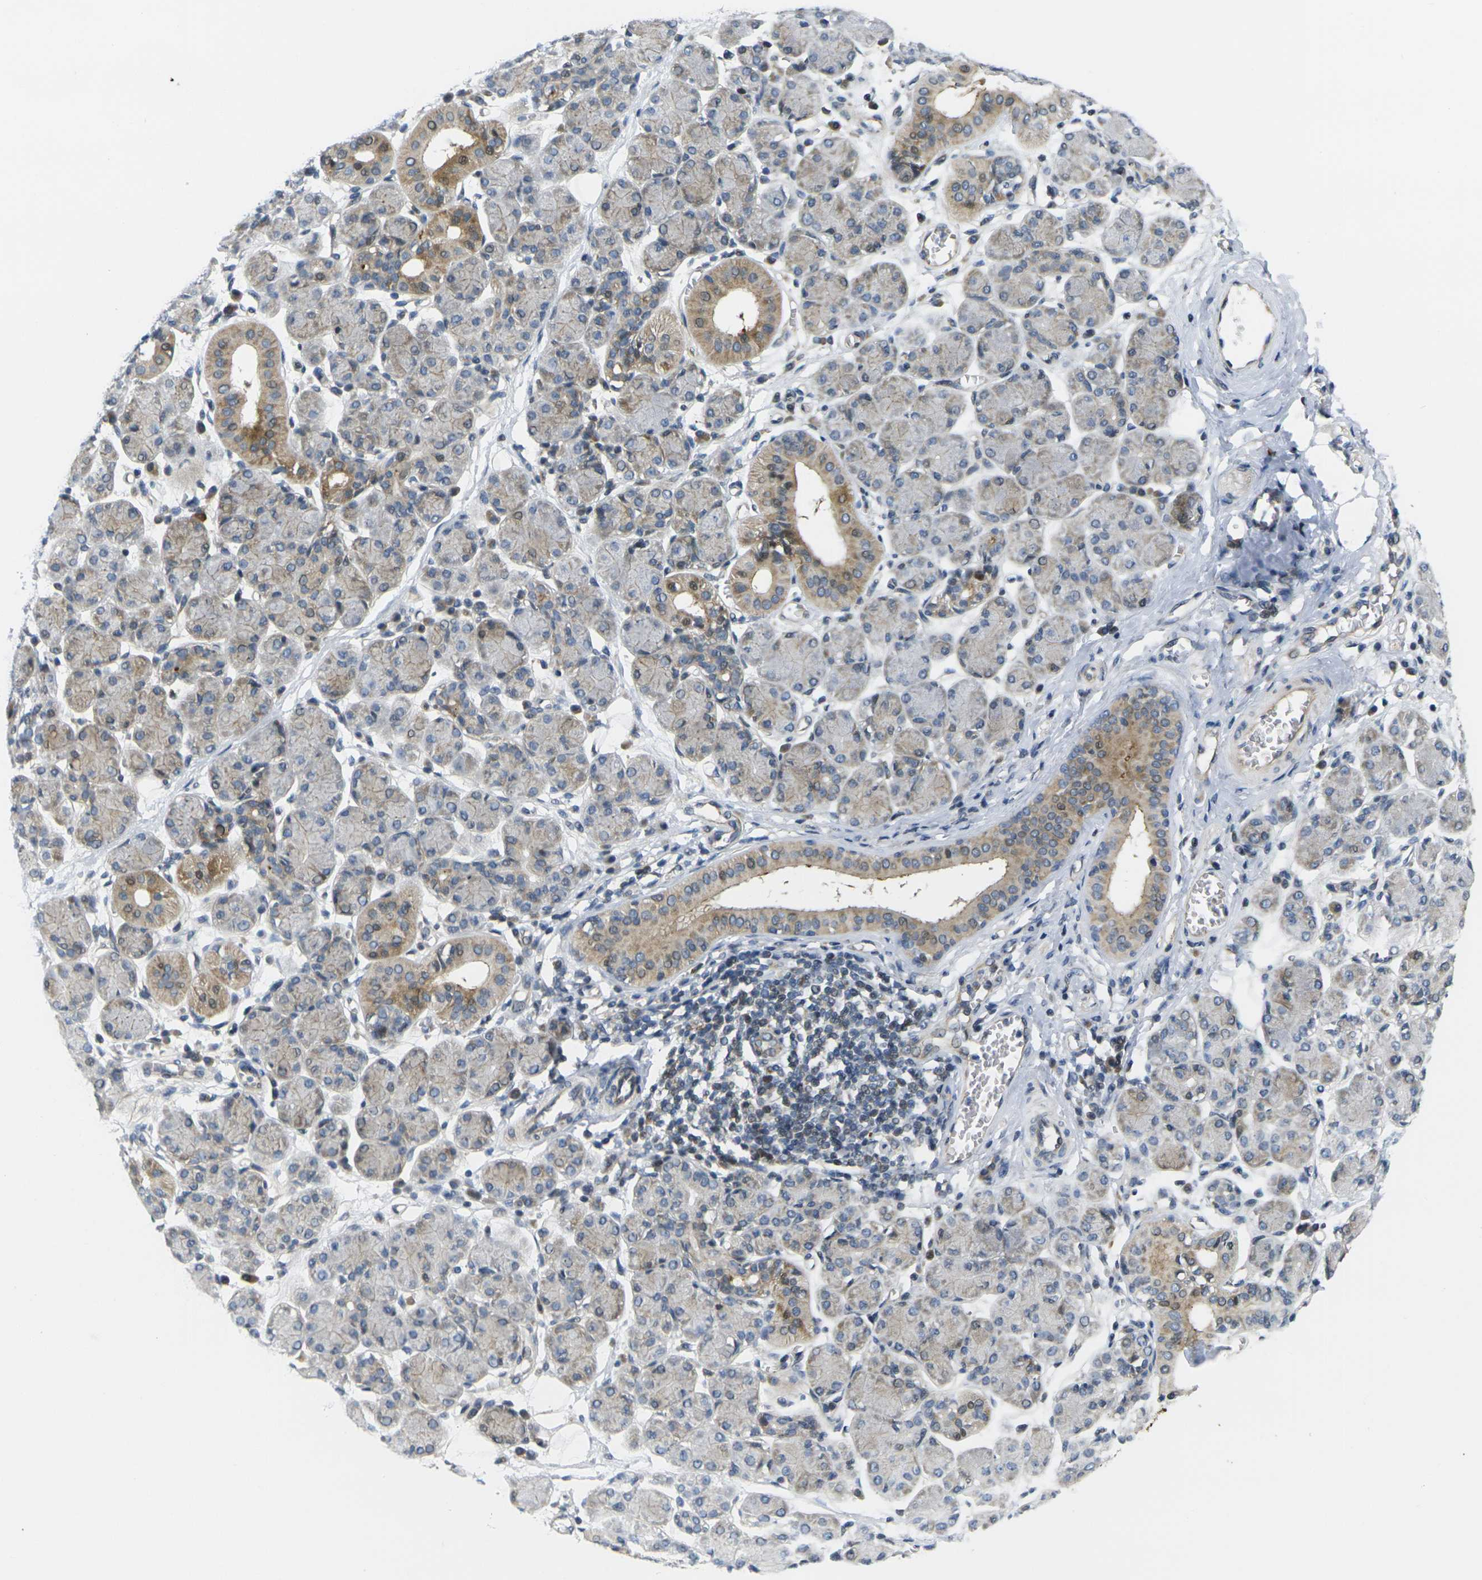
{"staining": {"intensity": "moderate", "quantity": "25%-75%", "location": "cytoplasmic/membranous"}, "tissue": "salivary gland", "cell_type": "Glandular cells", "image_type": "normal", "snomed": [{"axis": "morphology", "description": "Normal tissue, NOS"}, {"axis": "morphology", "description": "Inflammation, NOS"}, {"axis": "topography", "description": "Lymph node"}, {"axis": "topography", "description": "Salivary gland"}], "caption": "Immunohistochemistry image of benign human salivary gland stained for a protein (brown), which displays medium levels of moderate cytoplasmic/membranous expression in about 25%-75% of glandular cells.", "gene": "ROBO2", "patient": {"sex": "male", "age": 3}}